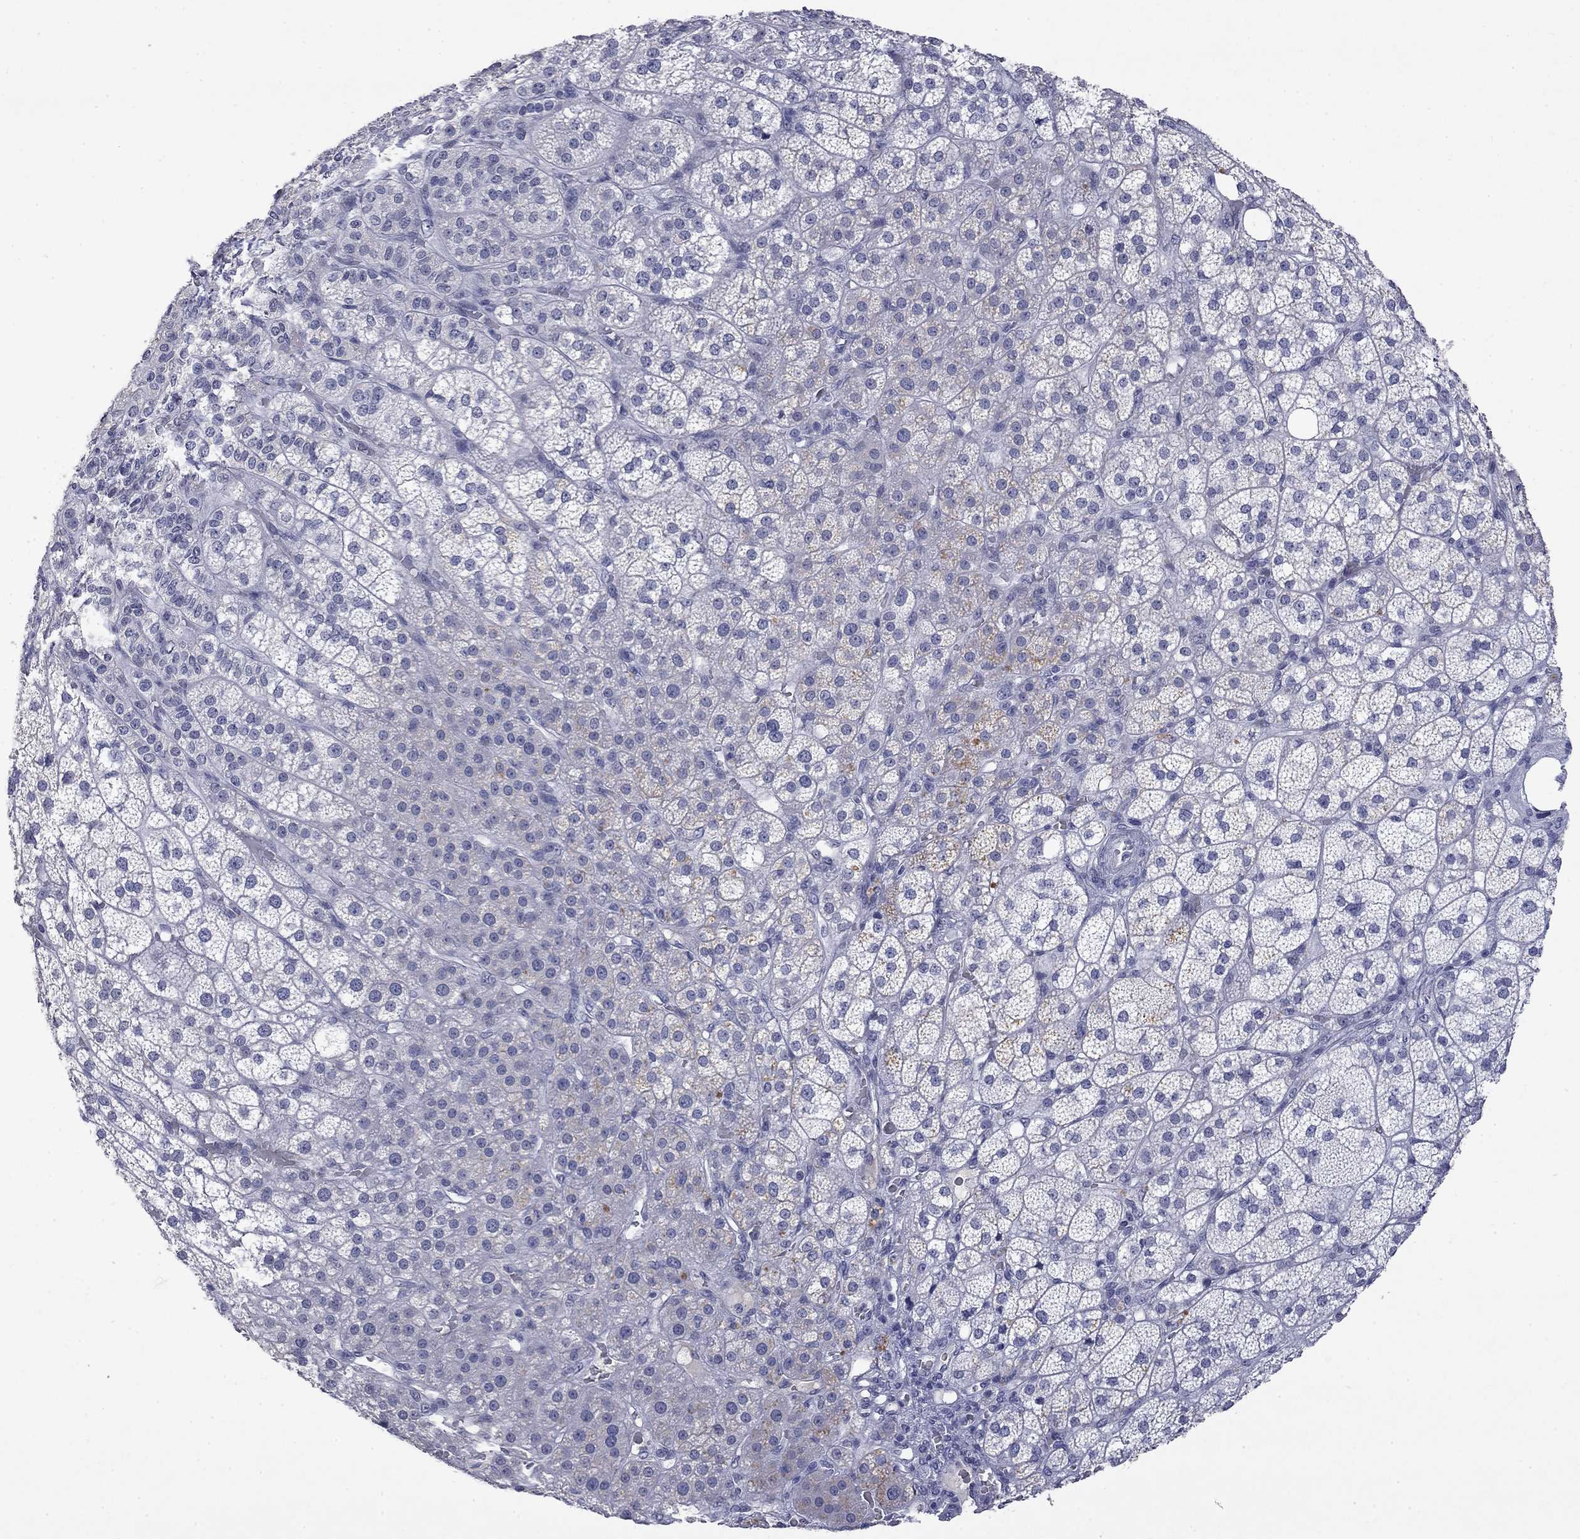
{"staining": {"intensity": "moderate", "quantity": "<25%", "location": "cytoplasmic/membranous"}, "tissue": "adrenal gland", "cell_type": "Glandular cells", "image_type": "normal", "snomed": [{"axis": "morphology", "description": "Normal tissue, NOS"}, {"axis": "topography", "description": "Adrenal gland"}], "caption": "IHC staining of benign adrenal gland, which demonstrates low levels of moderate cytoplasmic/membranous expression in about <25% of glandular cells indicating moderate cytoplasmic/membranous protein positivity. The staining was performed using DAB (3,3'-diaminobenzidine) (brown) for protein detection and nuclei were counterstained in hematoxylin (blue).", "gene": "SLC51A", "patient": {"sex": "female", "age": 60}}